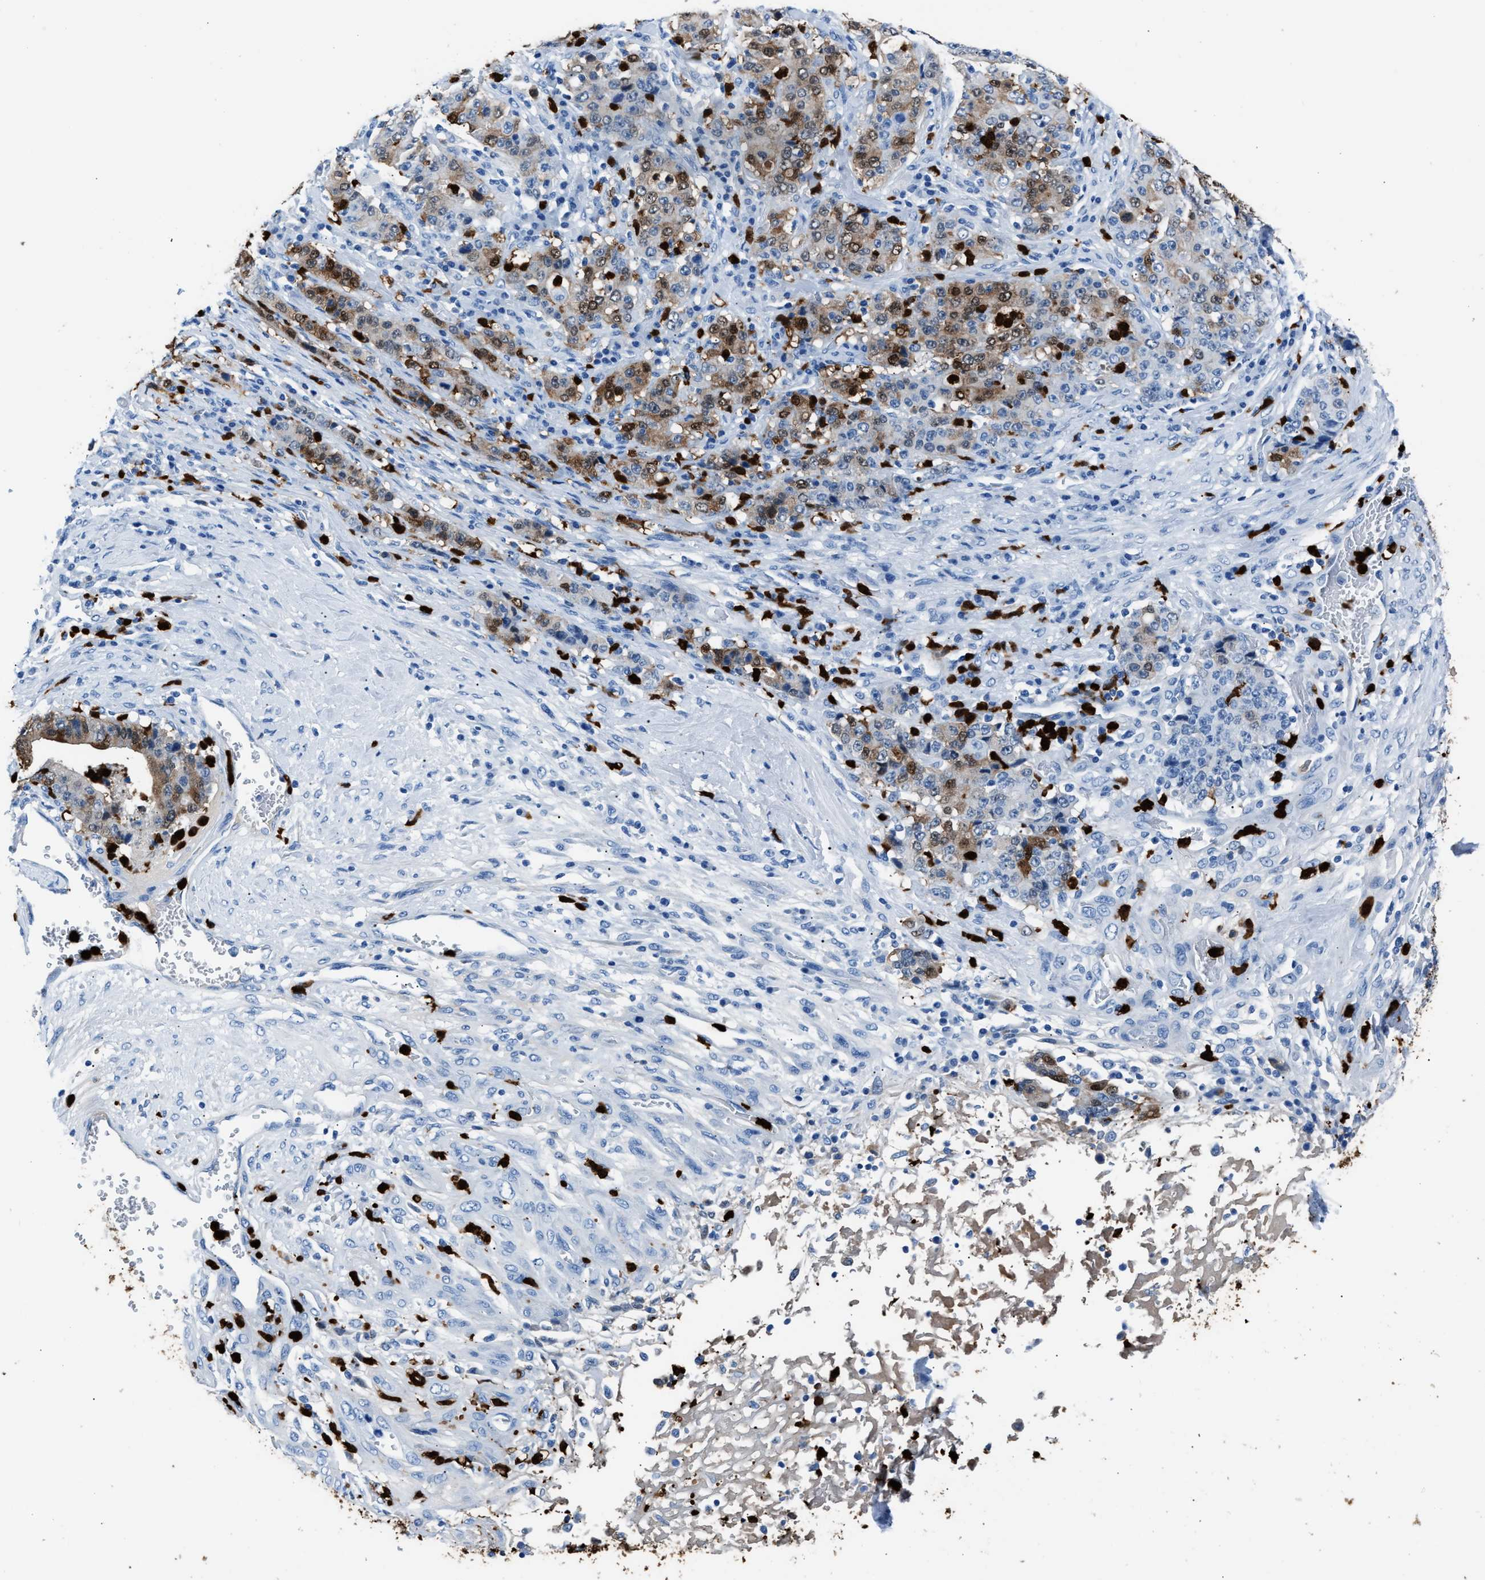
{"staining": {"intensity": "weak", "quantity": "25%-75%", "location": "cytoplasmic/membranous"}, "tissue": "stomach cancer", "cell_type": "Tumor cells", "image_type": "cancer", "snomed": [{"axis": "morphology", "description": "Normal tissue, NOS"}, {"axis": "morphology", "description": "Adenocarcinoma, NOS"}, {"axis": "topography", "description": "Stomach, upper"}, {"axis": "topography", "description": "Stomach"}], "caption": "High-power microscopy captured an IHC photomicrograph of adenocarcinoma (stomach), revealing weak cytoplasmic/membranous expression in approximately 25%-75% of tumor cells. (DAB IHC with brightfield microscopy, high magnification).", "gene": "S100P", "patient": {"sex": "male", "age": 59}}